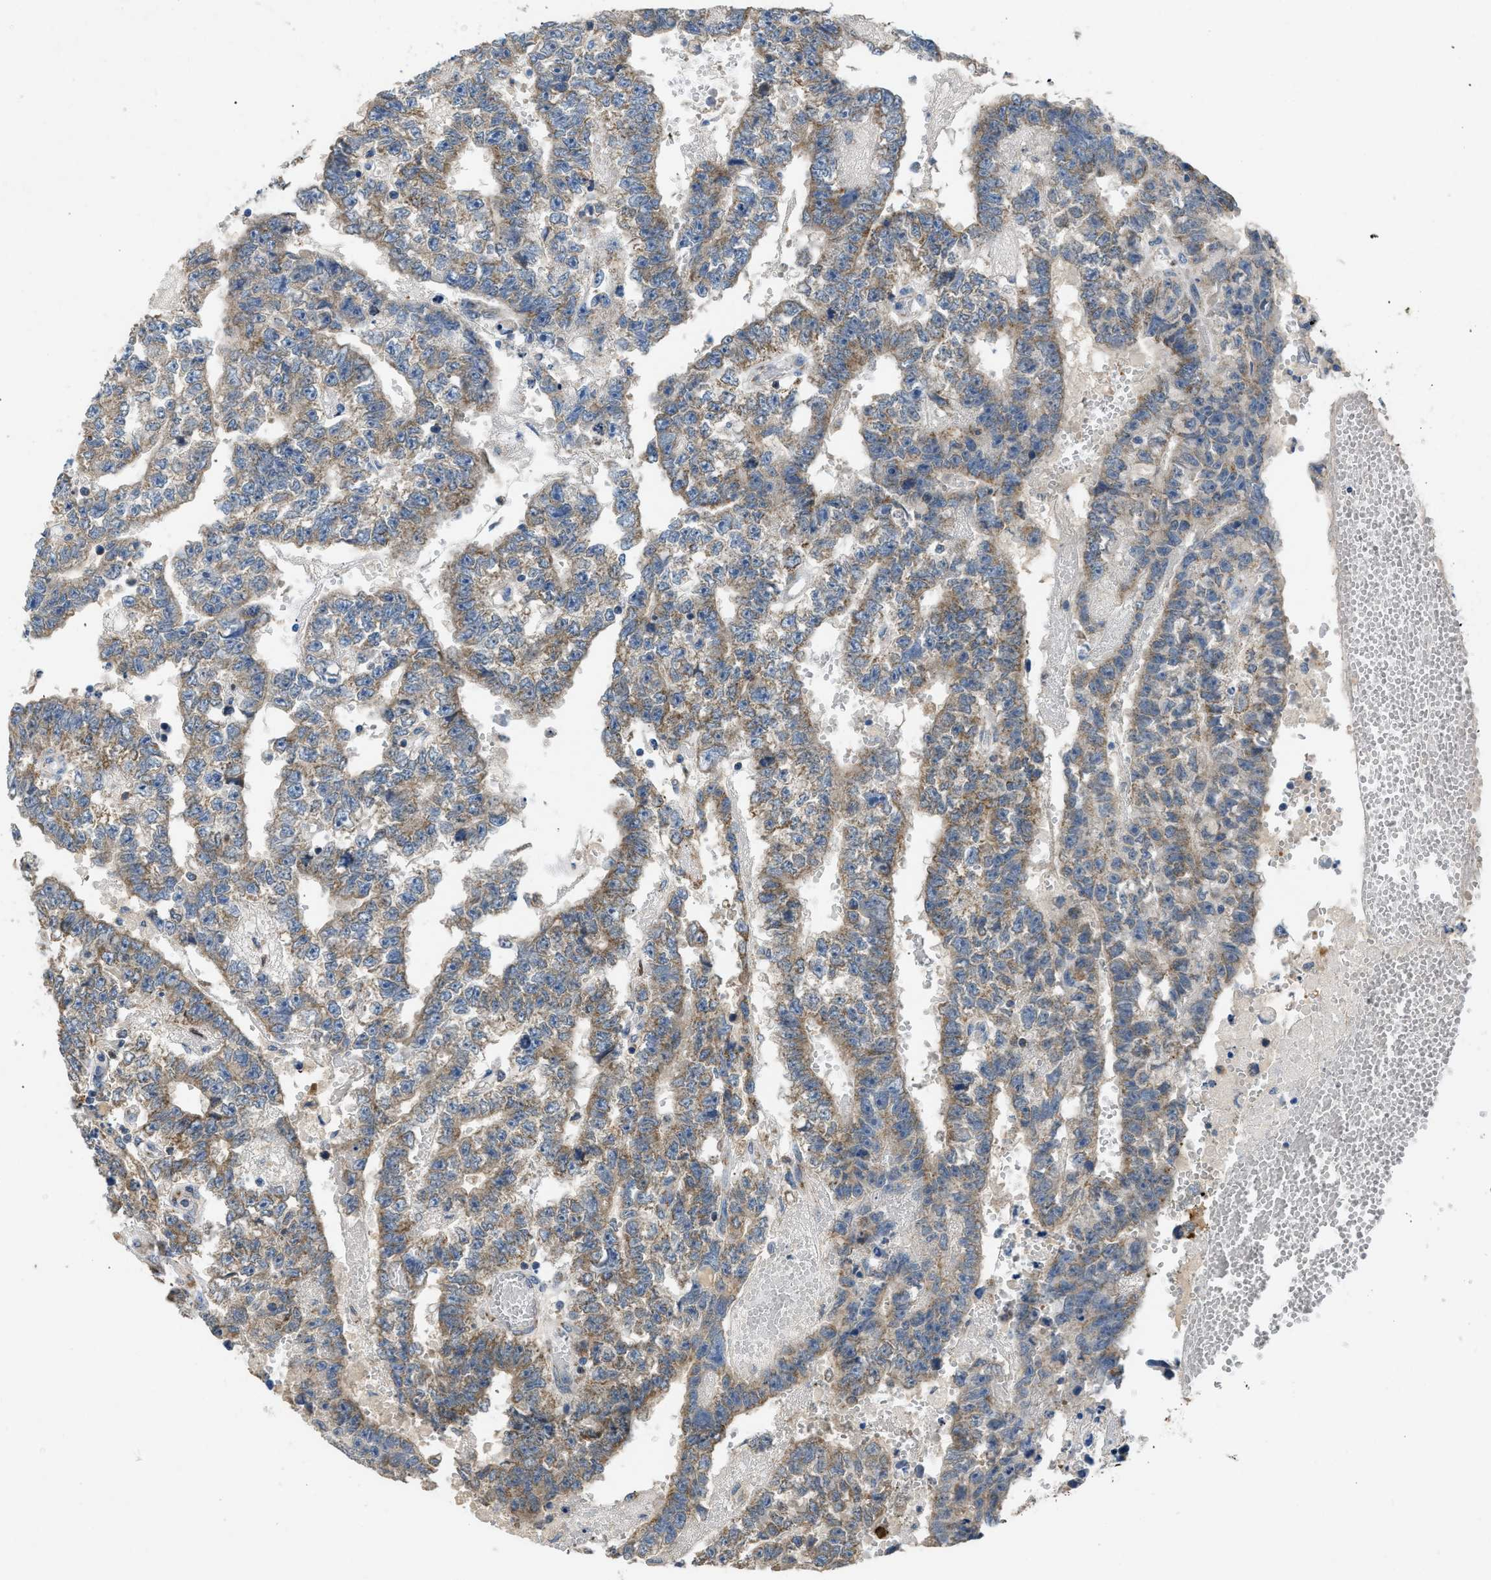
{"staining": {"intensity": "weak", "quantity": ">75%", "location": "cytoplasmic/membranous"}, "tissue": "testis cancer", "cell_type": "Tumor cells", "image_type": "cancer", "snomed": [{"axis": "morphology", "description": "Carcinoma, Embryonal, NOS"}, {"axis": "topography", "description": "Testis"}], "caption": "Protein staining of testis cancer (embryonal carcinoma) tissue shows weak cytoplasmic/membranous expression in approximately >75% of tumor cells.", "gene": "TOMM34", "patient": {"sex": "male", "age": 25}}